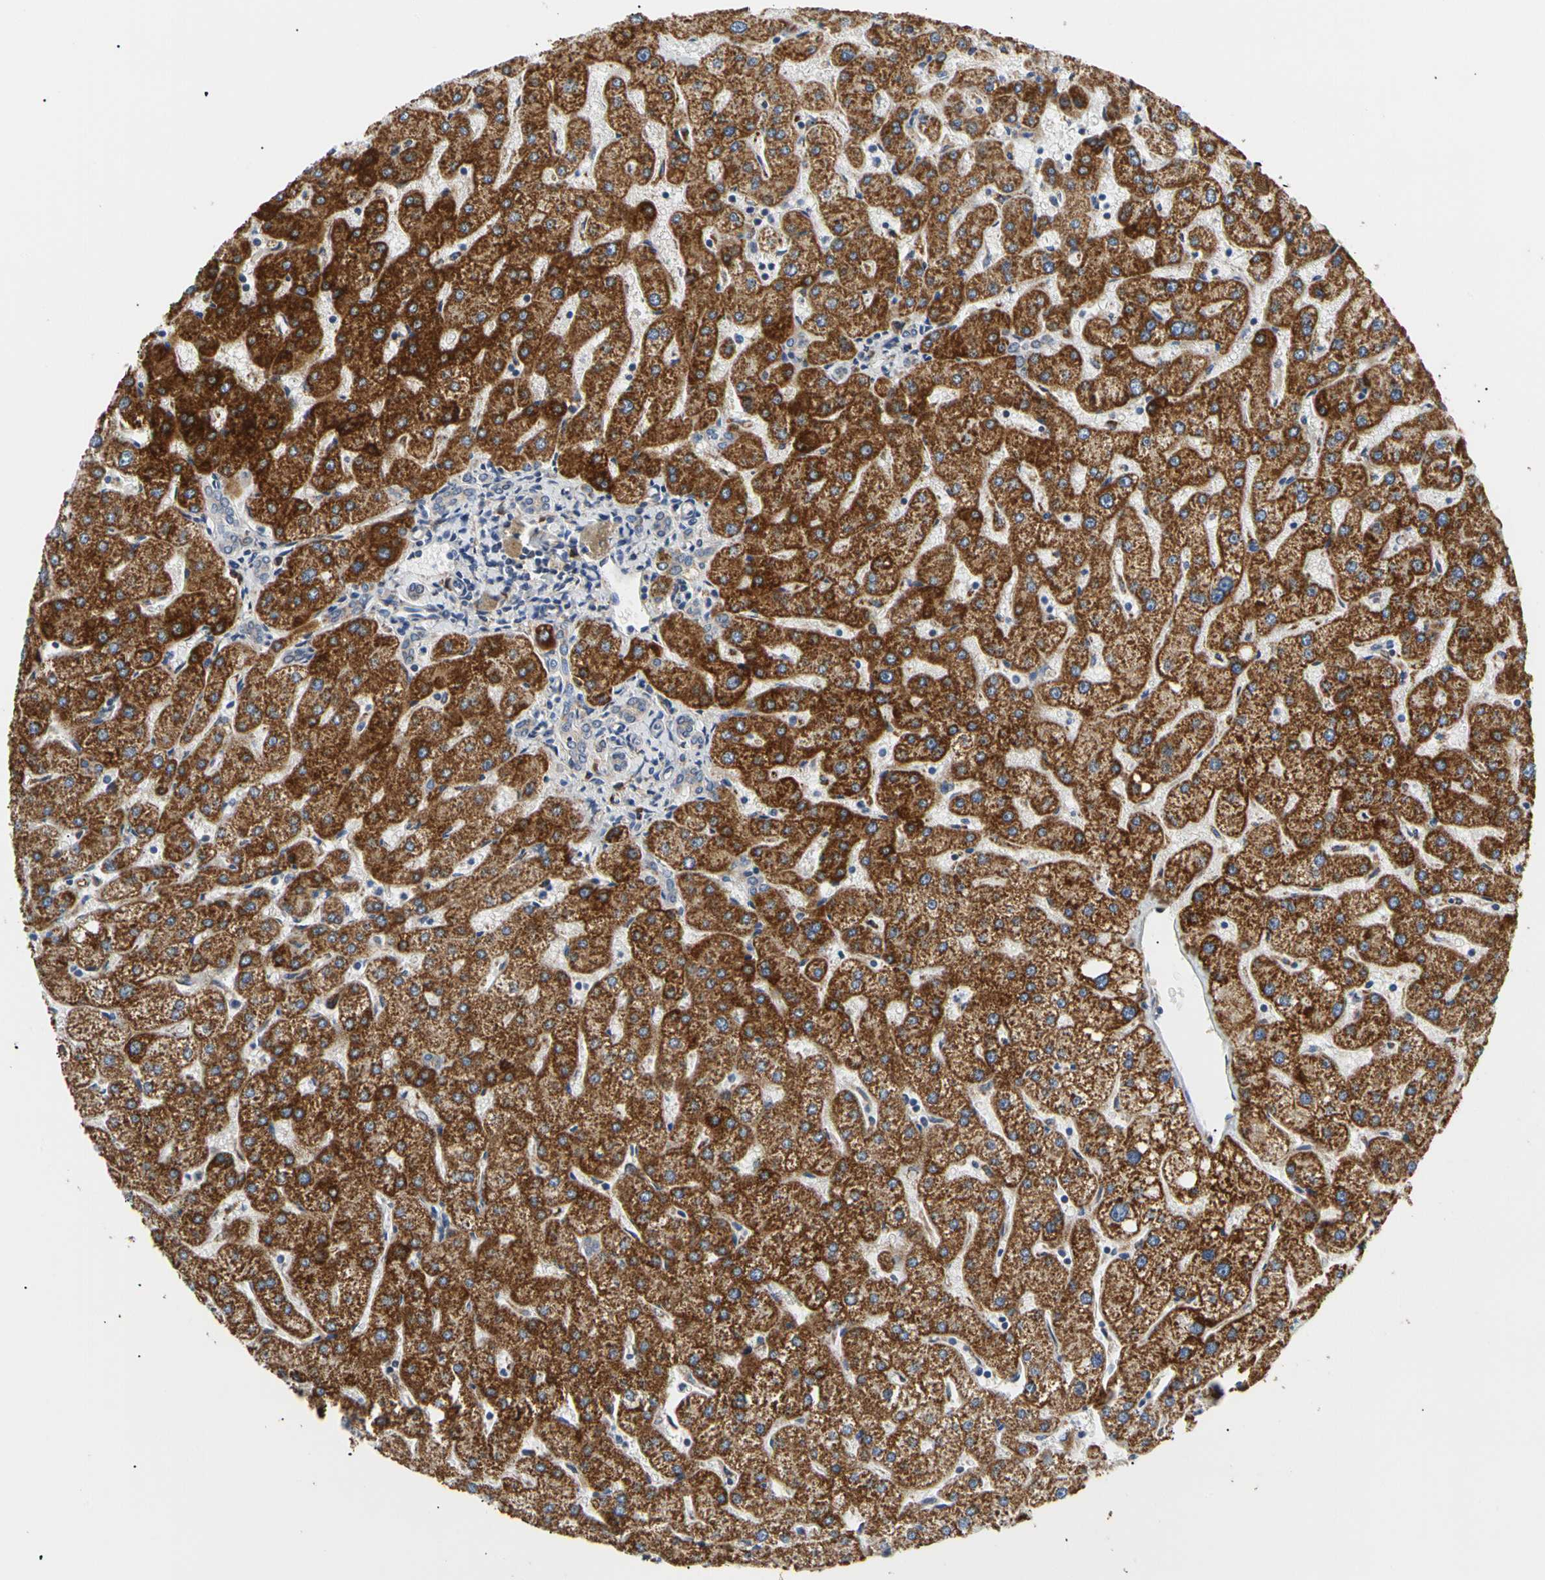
{"staining": {"intensity": "weak", "quantity": ">75%", "location": "cytoplasmic/membranous"}, "tissue": "liver", "cell_type": "Cholangiocytes", "image_type": "normal", "snomed": [{"axis": "morphology", "description": "Normal tissue, NOS"}, {"axis": "topography", "description": "Liver"}], "caption": "A brown stain highlights weak cytoplasmic/membranous positivity of a protein in cholangiocytes of benign liver.", "gene": "ACAT1", "patient": {"sex": "male", "age": 67}}